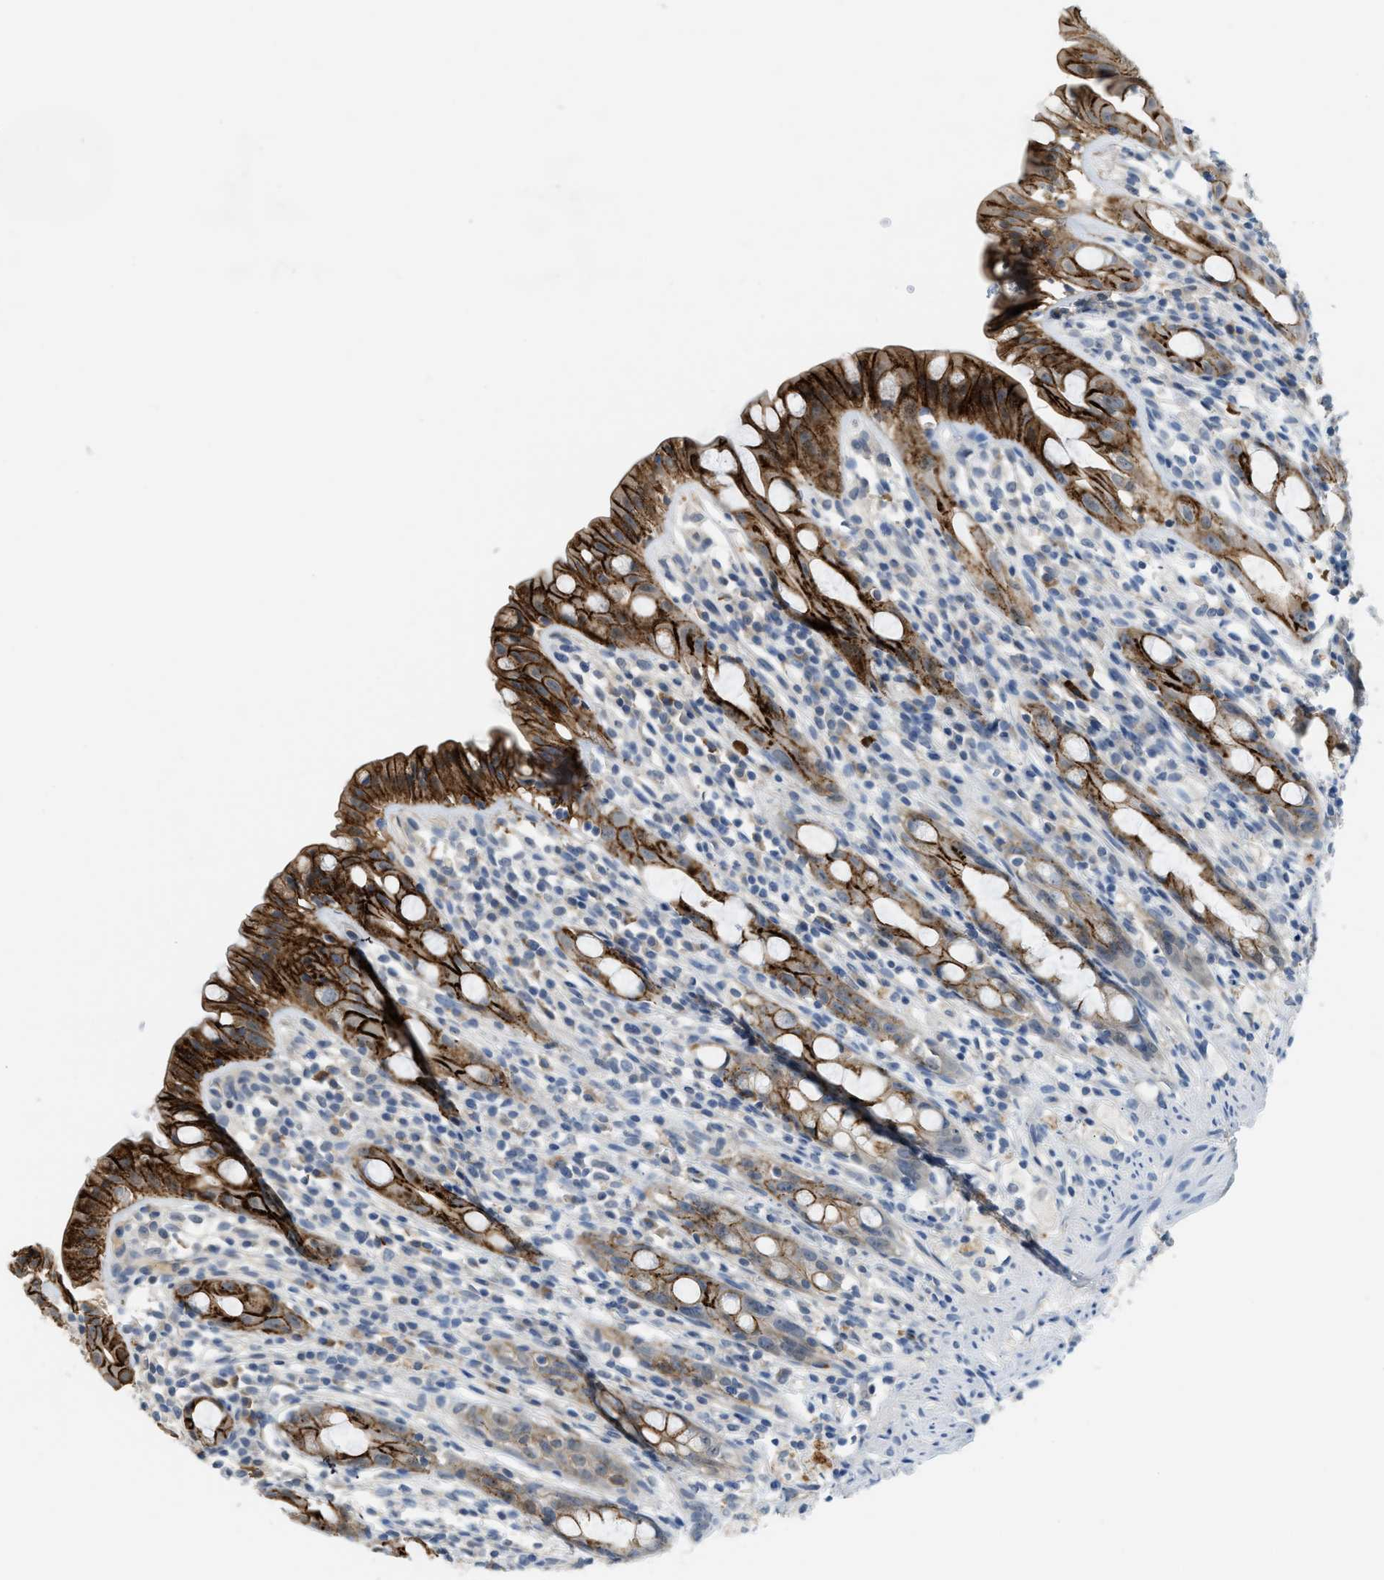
{"staining": {"intensity": "strong", "quantity": ">75%", "location": "cytoplasmic/membranous"}, "tissue": "rectum", "cell_type": "Glandular cells", "image_type": "normal", "snomed": [{"axis": "morphology", "description": "Normal tissue, NOS"}, {"axis": "topography", "description": "Rectum"}], "caption": "An IHC photomicrograph of normal tissue is shown. Protein staining in brown shows strong cytoplasmic/membranous positivity in rectum within glandular cells. (IHC, brightfield microscopy, high magnification).", "gene": "TMEM154", "patient": {"sex": "male", "age": 44}}